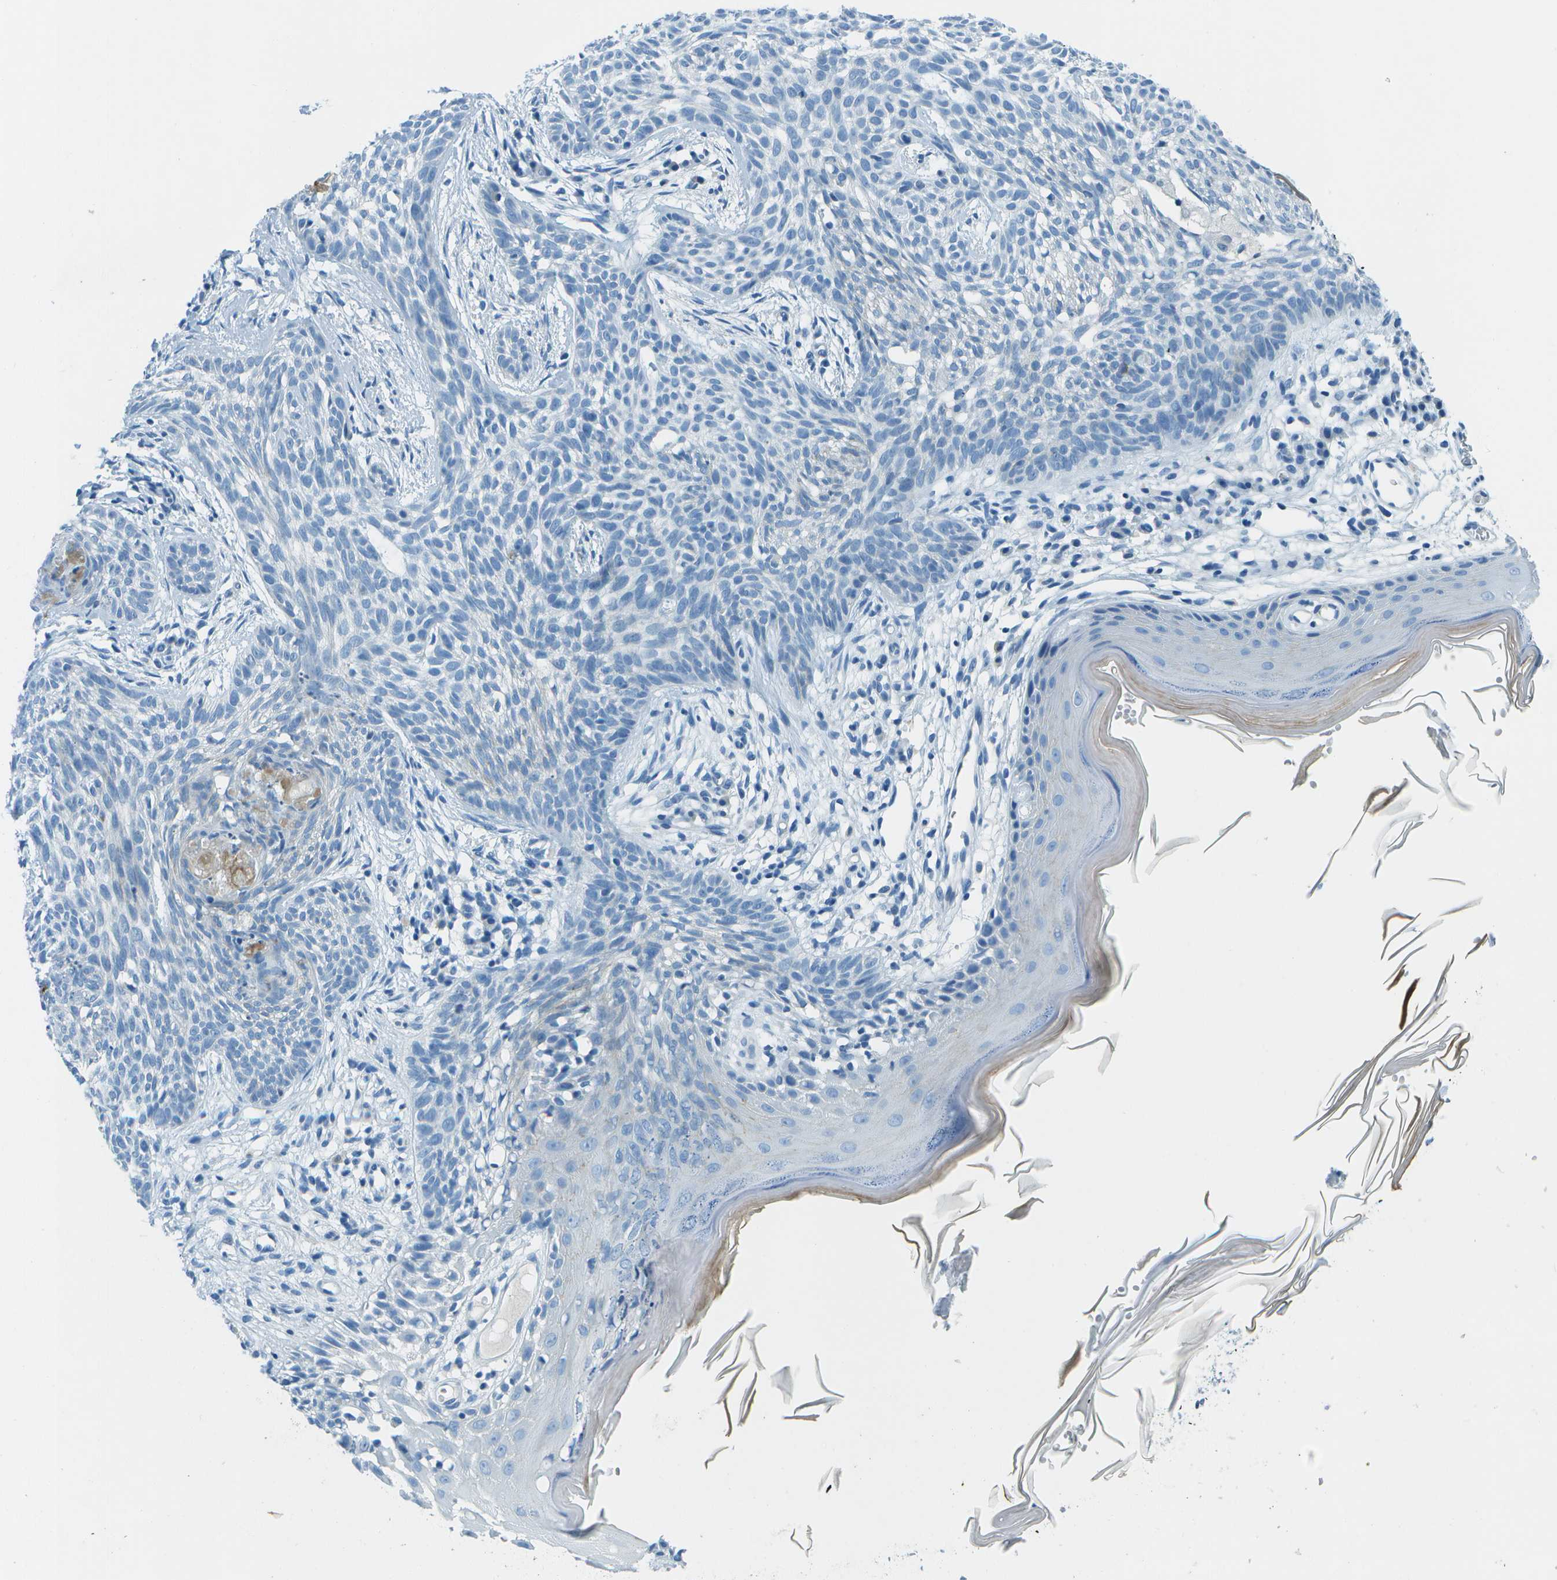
{"staining": {"intensity": "negative", "quantity": "none", "location": "none"}, "tissue": "skin cancer", "cell_type": "Tumor cells", "image_type": "cancer", "snomed": [{"axis": "morphology", "description": "Basal cell carcinoma"}, {"axis": "topography", "description": "Skin"}], "caption": "There is no significant expression in tumor cells of basal cell carcinoma (skin).", "gene": "SLC16A10", "patient": {"sex": "female", "age": 59}}